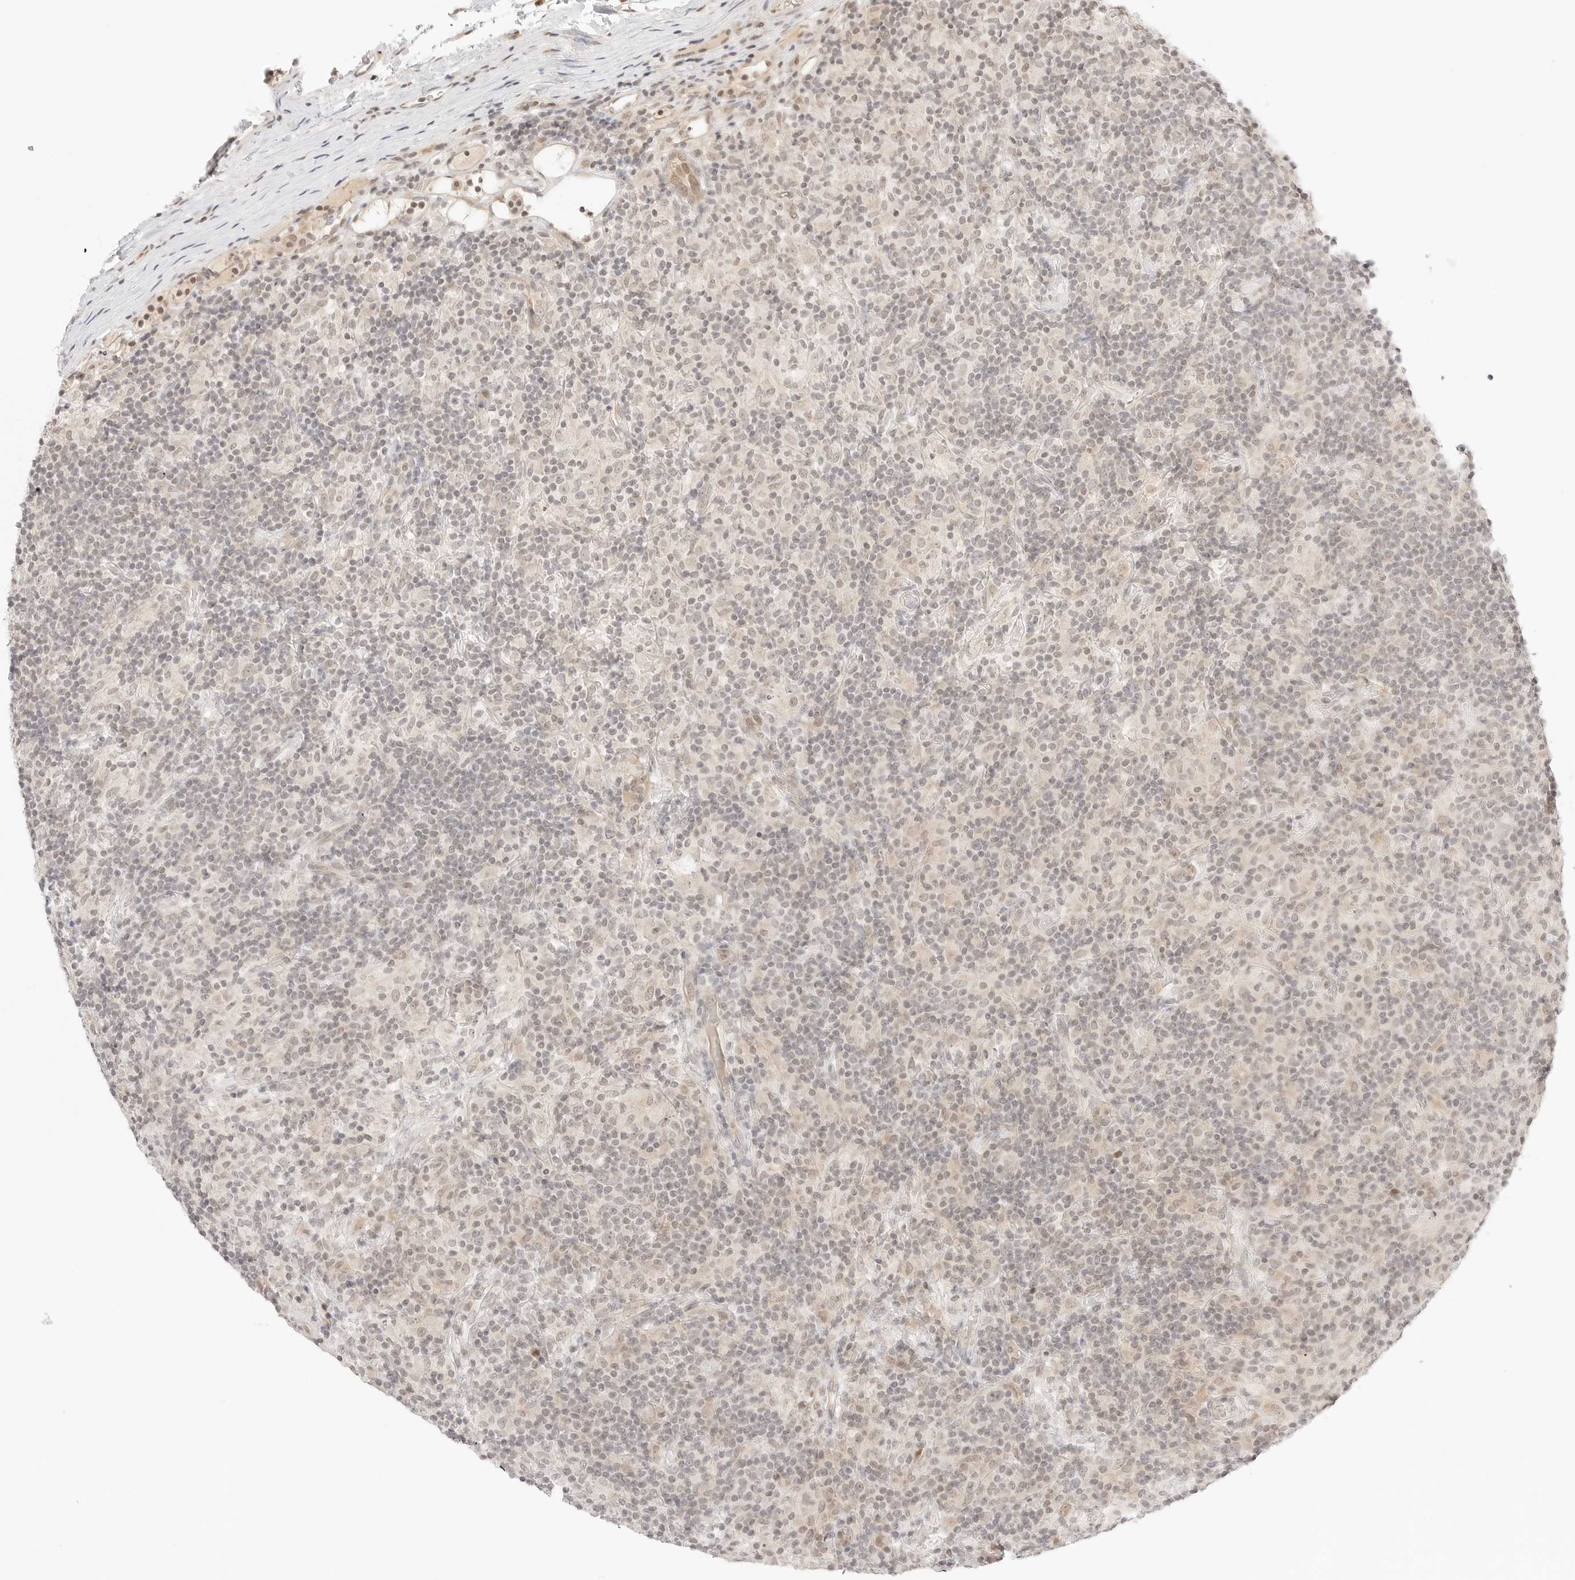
{"staining": {"intensity": "negative", "quantity": "none", "location": "none"}, "tissue": "lymphoma", "cell_type": "Tumor cells", "image_type": "cancer", "snomed": [{"axis": "morphology", "description": "Hodgkin's disease, NOS"}, {"axis": "topography", "description": "Lymph node"}], "caption": "High magnification brightfield microscopy of Hodgkin's disease stained with DAB (3,3'-diaminobenzidine) (brown) and counterstained with hematoxylin (blue): tumor cells show no significant expression. (DAB IHC, high magnification).", "gene": "RPS6KL1", "patient": {"sex": "male", "age": 70}}